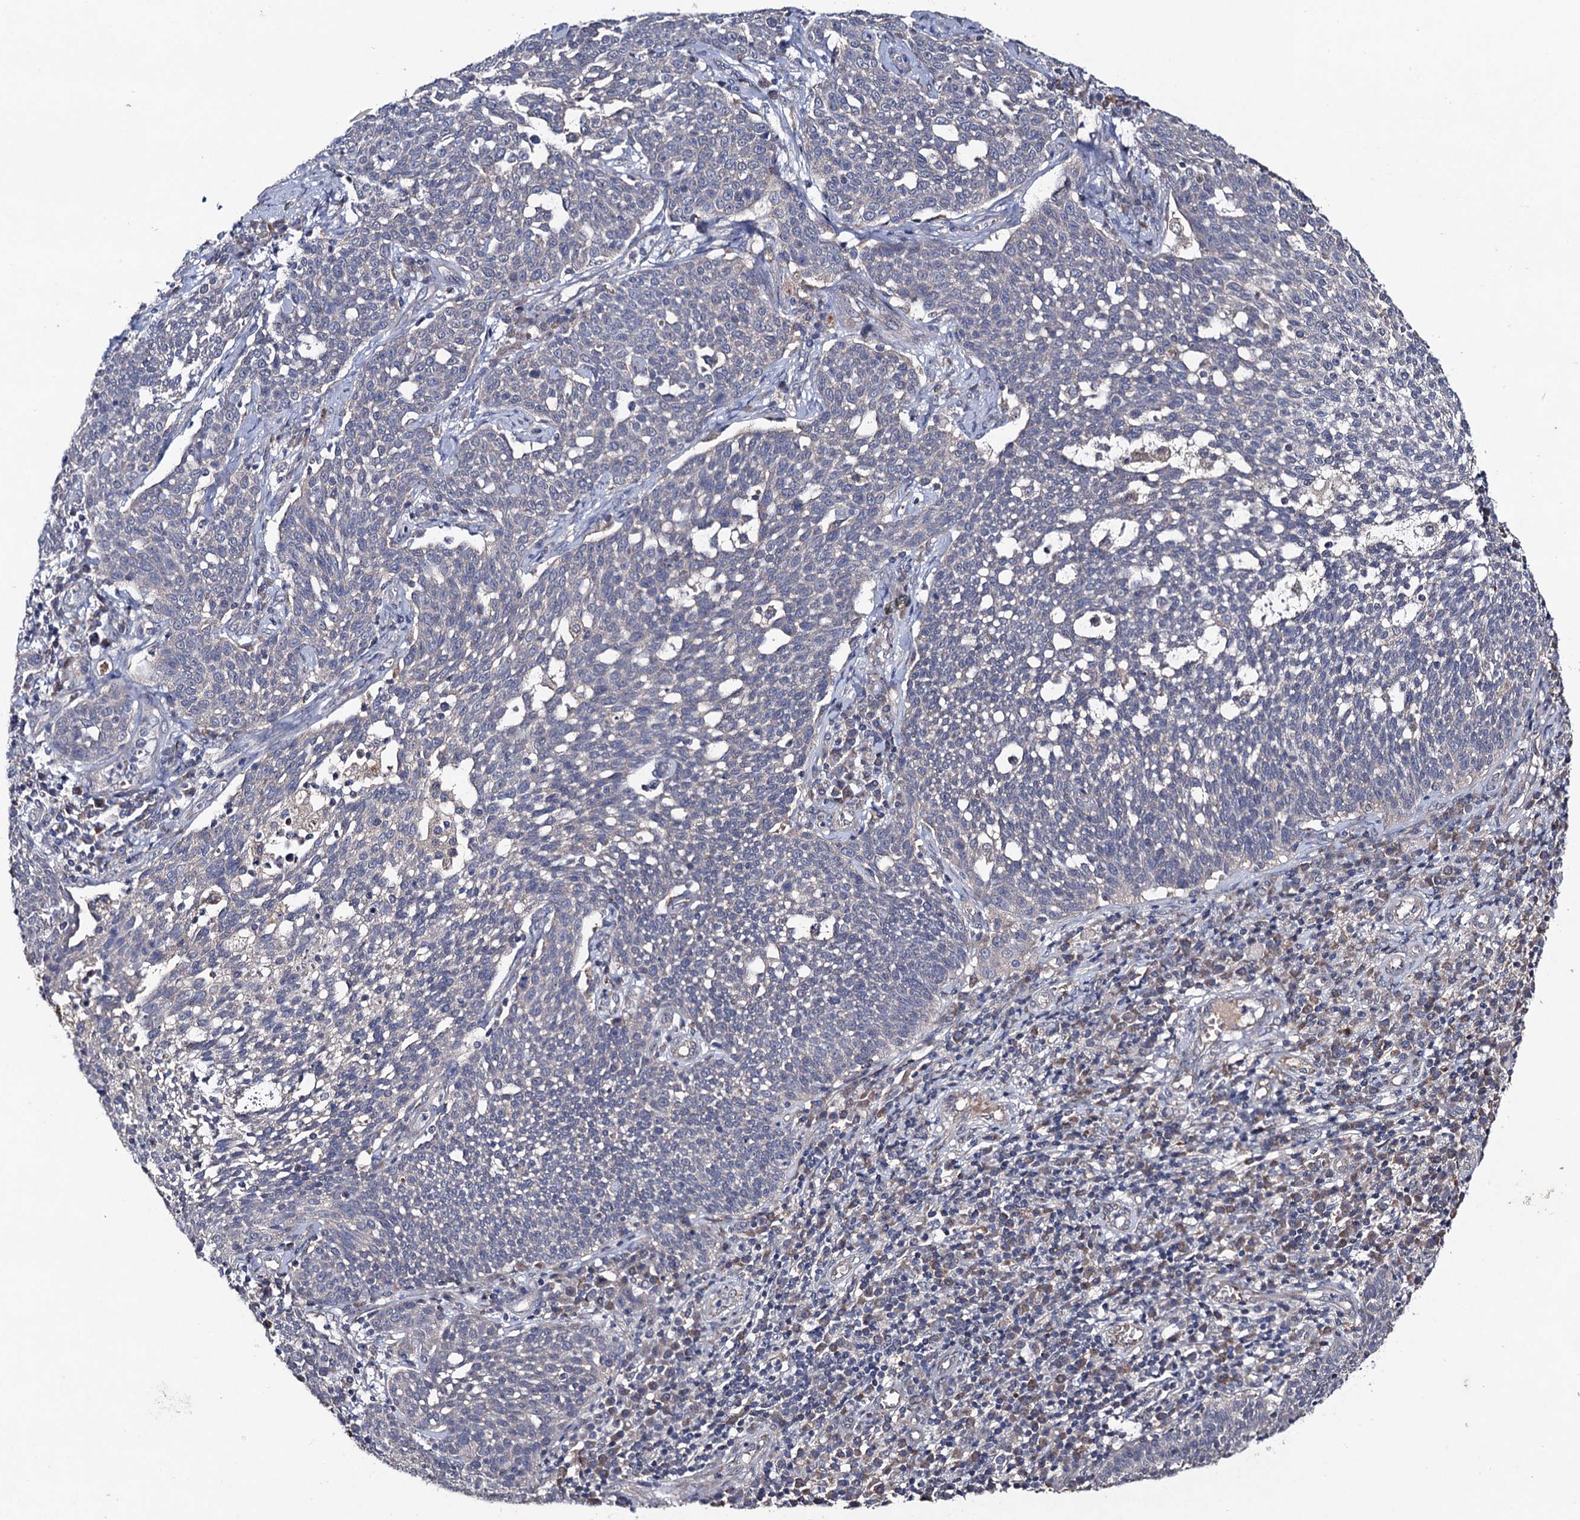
{"staining": {"intensity": "negative", "quantity": "none", "location": "none"}, "tissue": "cervical cancer", "cell_type": "Tumor cells", "image_type": "cancer", "snomed": [{"axis": "morphology", "description": "Squamous cell carcinoma, NOS"}, {"axis": "topography", "description": "Cervix"}], "caption": "Immunohistochemistry (IHC) micrograph of cervical cancer (squamous cell carcinoma) stained for a protein (brown), which shows no expression in tumor cells. (DAB (3,3'-diaminobenzidine) immunohistochemistry (IHC) visualized using brightfield microscopy, high magnification).", "gene": "VPS37D", "patient": {"sex": "female", "age": 34}}